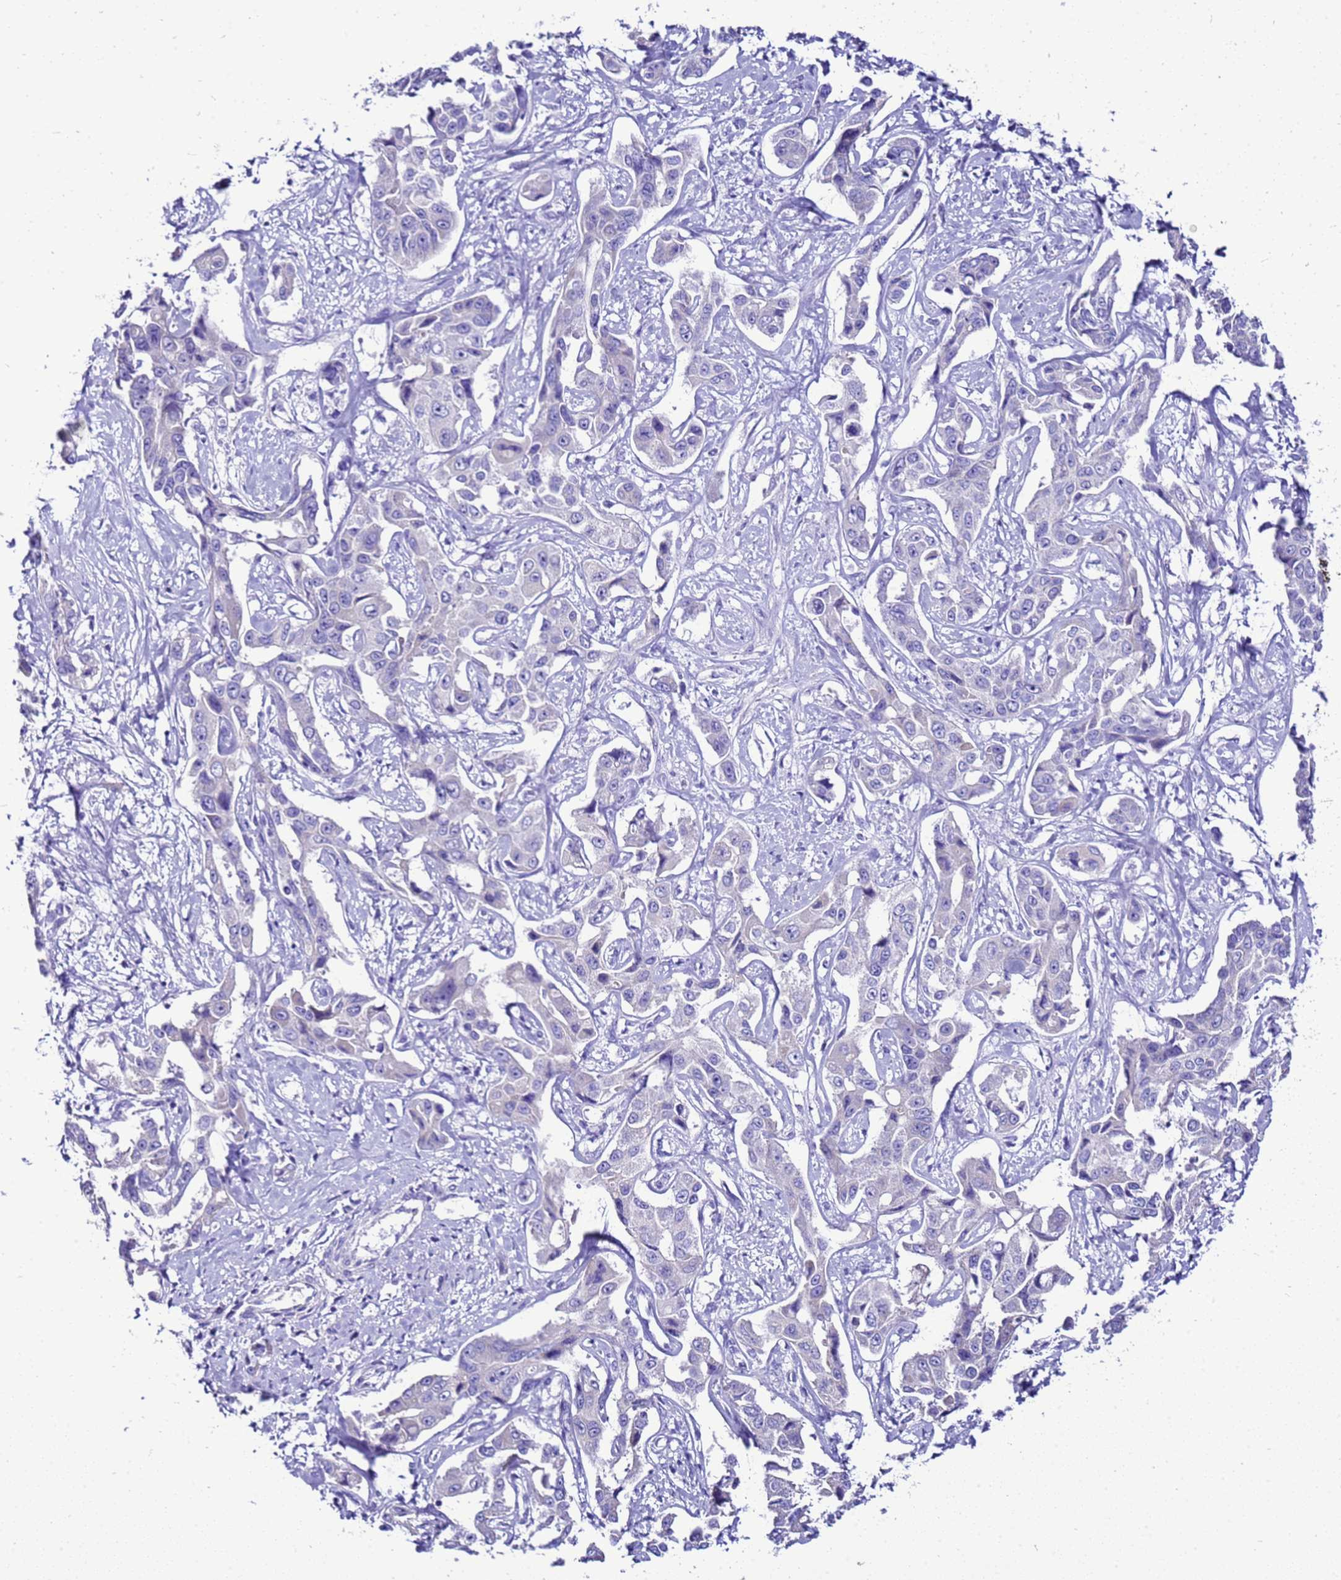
{"staining": {"intensity": "negative", "quantity": "none", "location": "none"}, "tissue": "liver cancer", "cell_type": "Tumor cells", "image_type": "cancer", "snomed": [{"axis": "morphology", "description": "Cholangiocarcinoma"}, {"axis": "topography", "description": "Liver"}], "caption": "Liver cancer was stained to show a protein in brown. There is no significant expression in tumor cells.", "gene": "BEST2", "patient": {"sex": "male", "age": 59}}